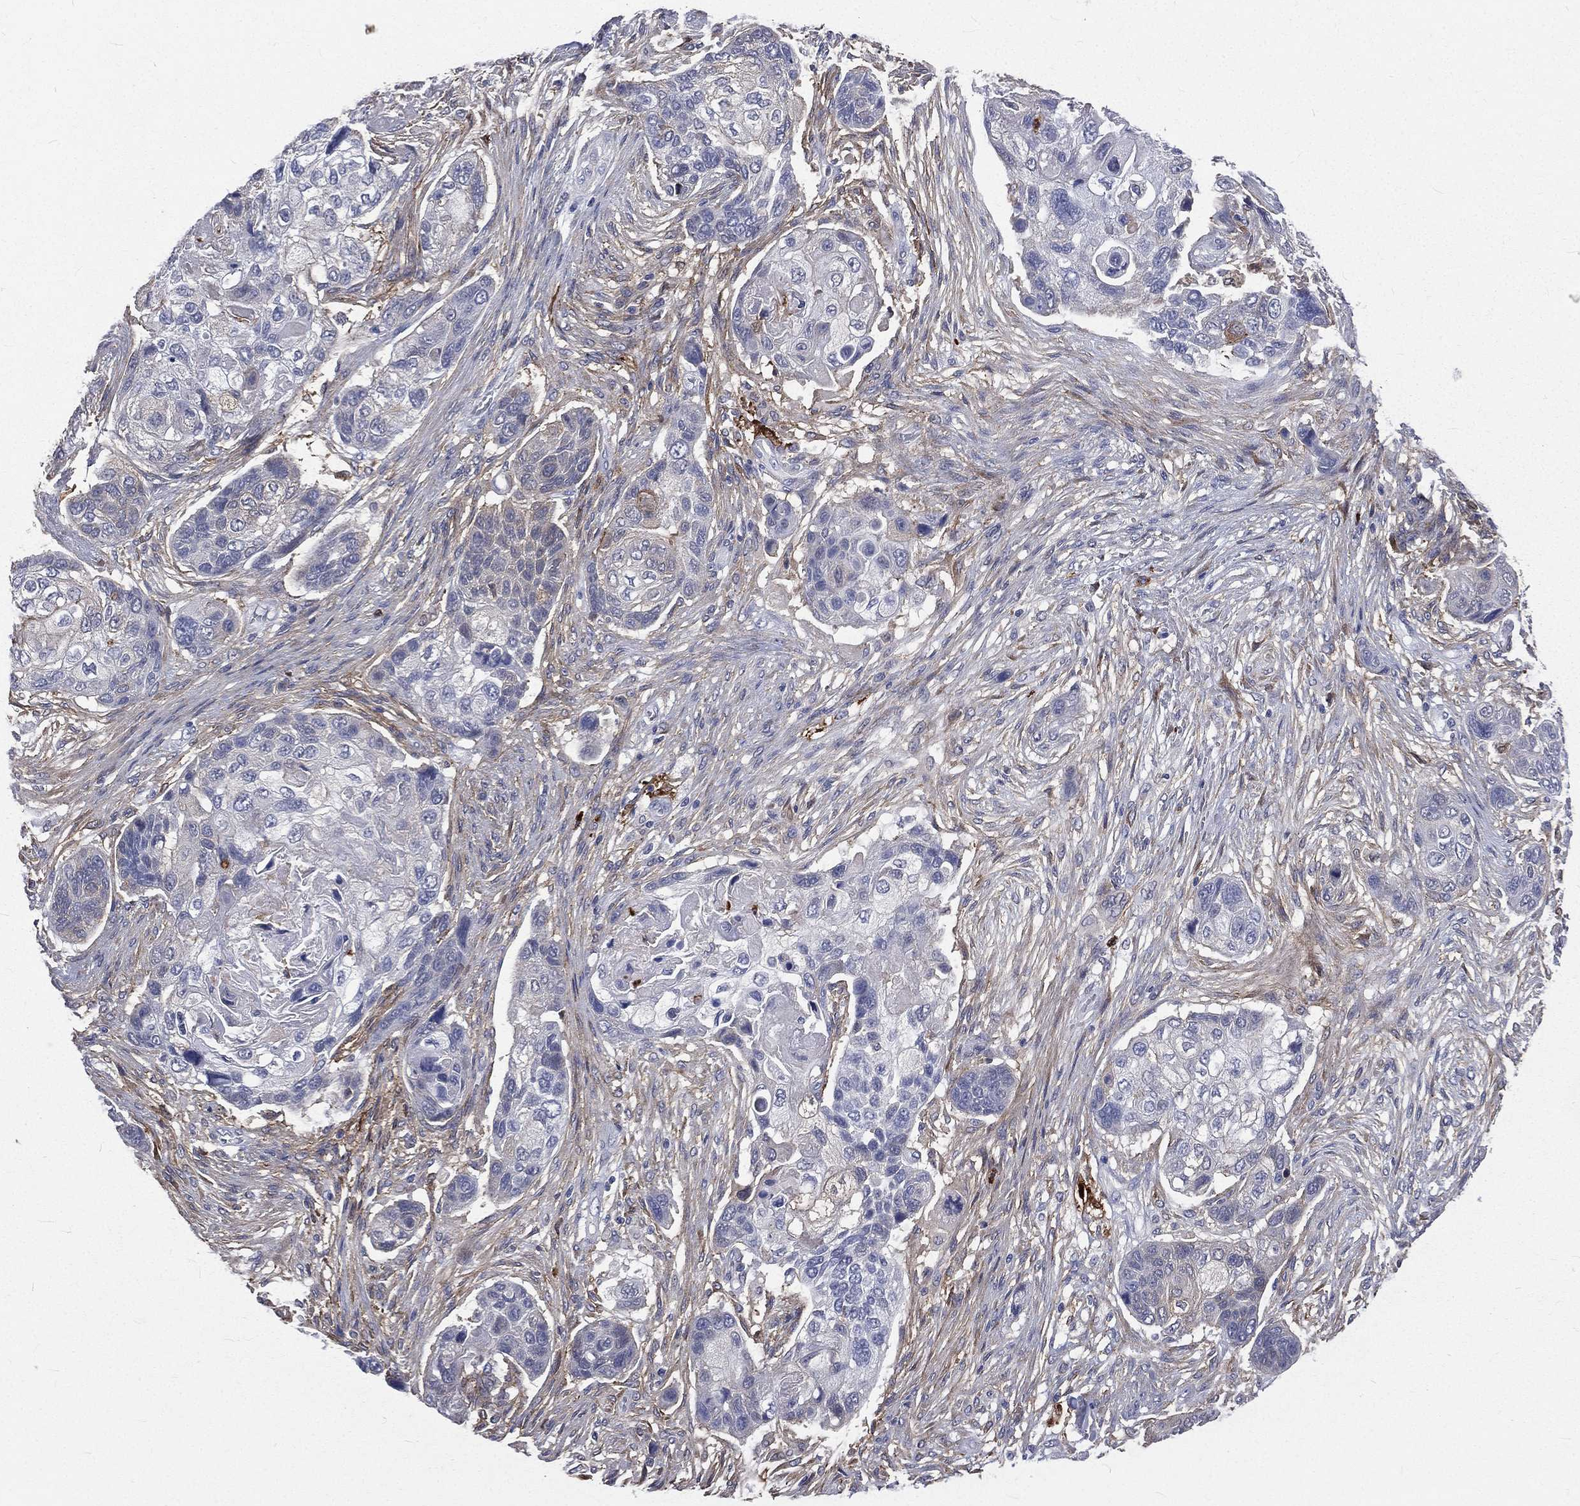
{"staining": {"intensity": "negative", "quantity": "none", "location": "none"}, "tissue": "lung cancer", "cell_type": "Tumor cells", "image_type": "cancer", "snomed": [{"axis": "morphology", "description": "Squamous cell carcinoma, NOS"}, {"axis": "topography", "description": "Lung"}], "caption": "Protein analysis of squamous cell carcinoma (lung) reveals no significant positivity in tumor cells. (DAB (3,3'-diaminobenzidine) IHC with hematoxylin counter stain).", "gene": "BASP1", "patient": {"sex": "male", "age": 69}}